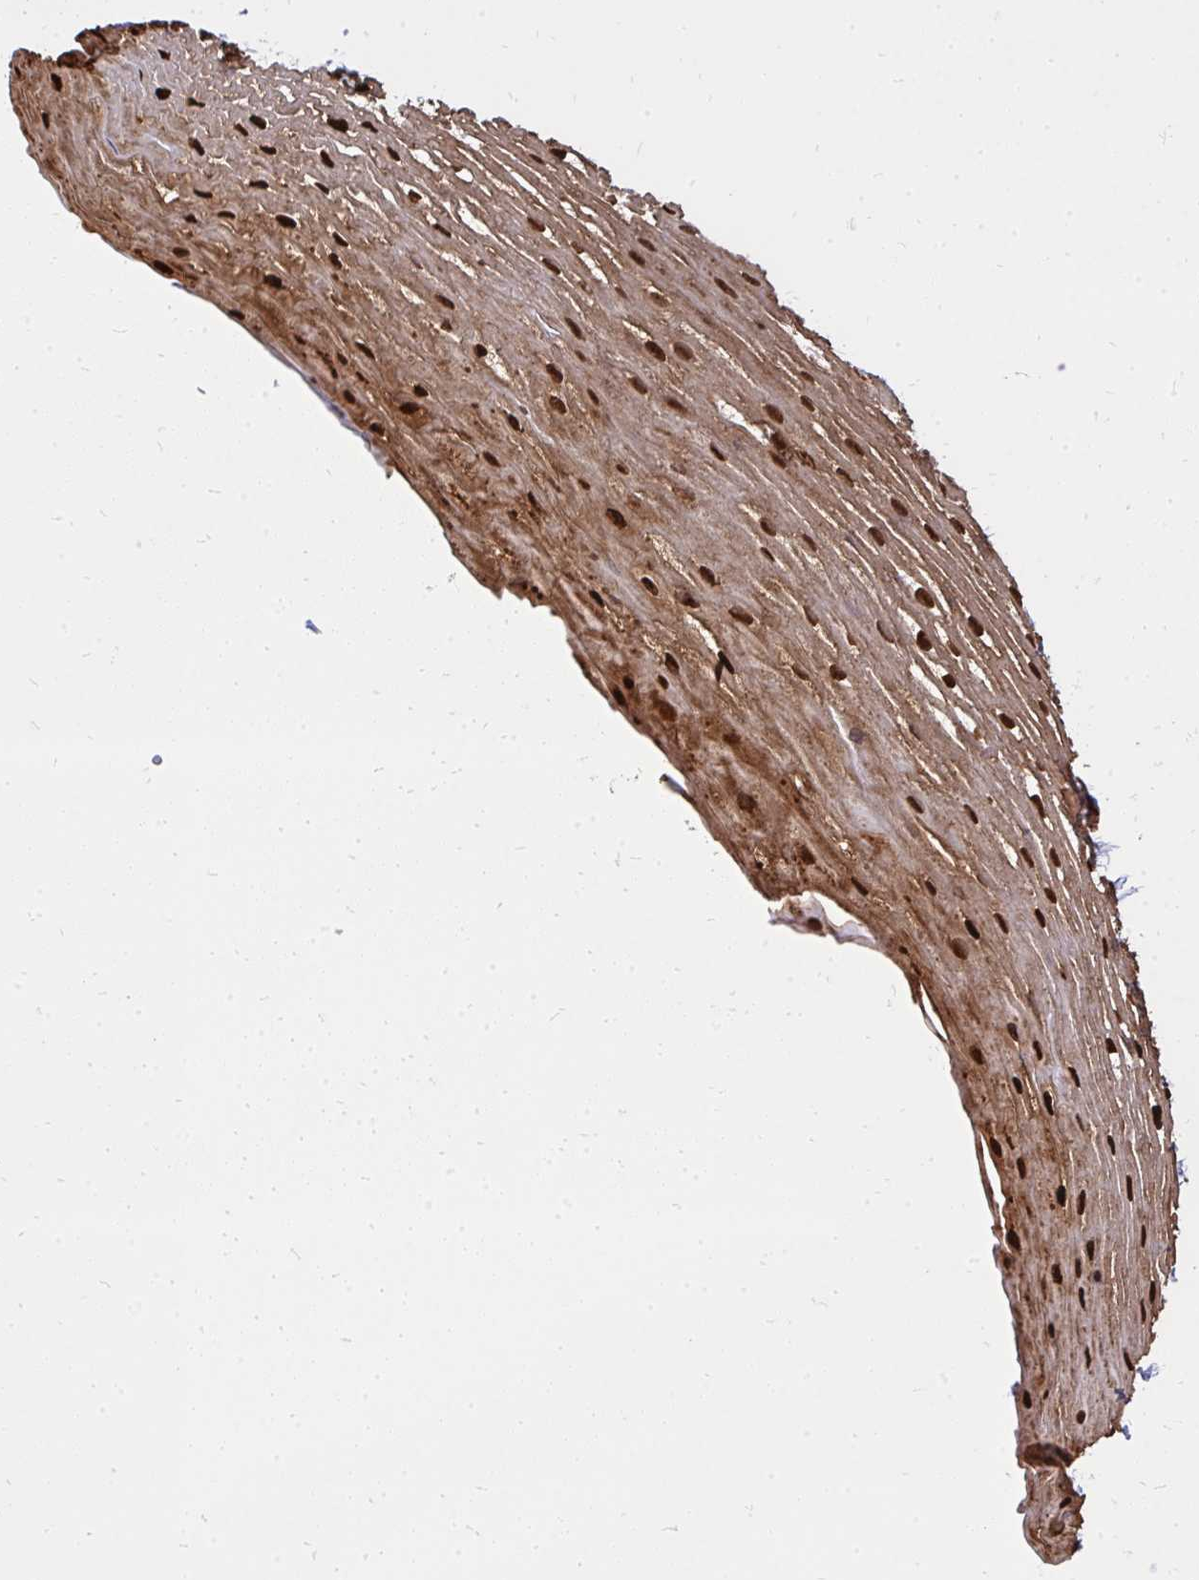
{"staining": {"intensity": "strong", "quantity": ">75%", "location": "cytoplasmic/membranous,nuclear"}, "tissue": "esophagus", "cell_type": "Squamous epithelial cells", "image_type": "normal", "snomed": [{"axis": "morphology", "description": "Normal tissue, NOS"}, {"axis": "topography", "description": "Esophagus"}], "caption": "An immunohistochemistry (IHC) histopathology image of unremarkable tissue is shown. Protein staining in brown labels strong cytoplasmic/membranous,nuclear positivity in esophagus within squamous epithelial cells.", "gene": "TBL1Y", "patient": {"sex": "male", "age": 62}}